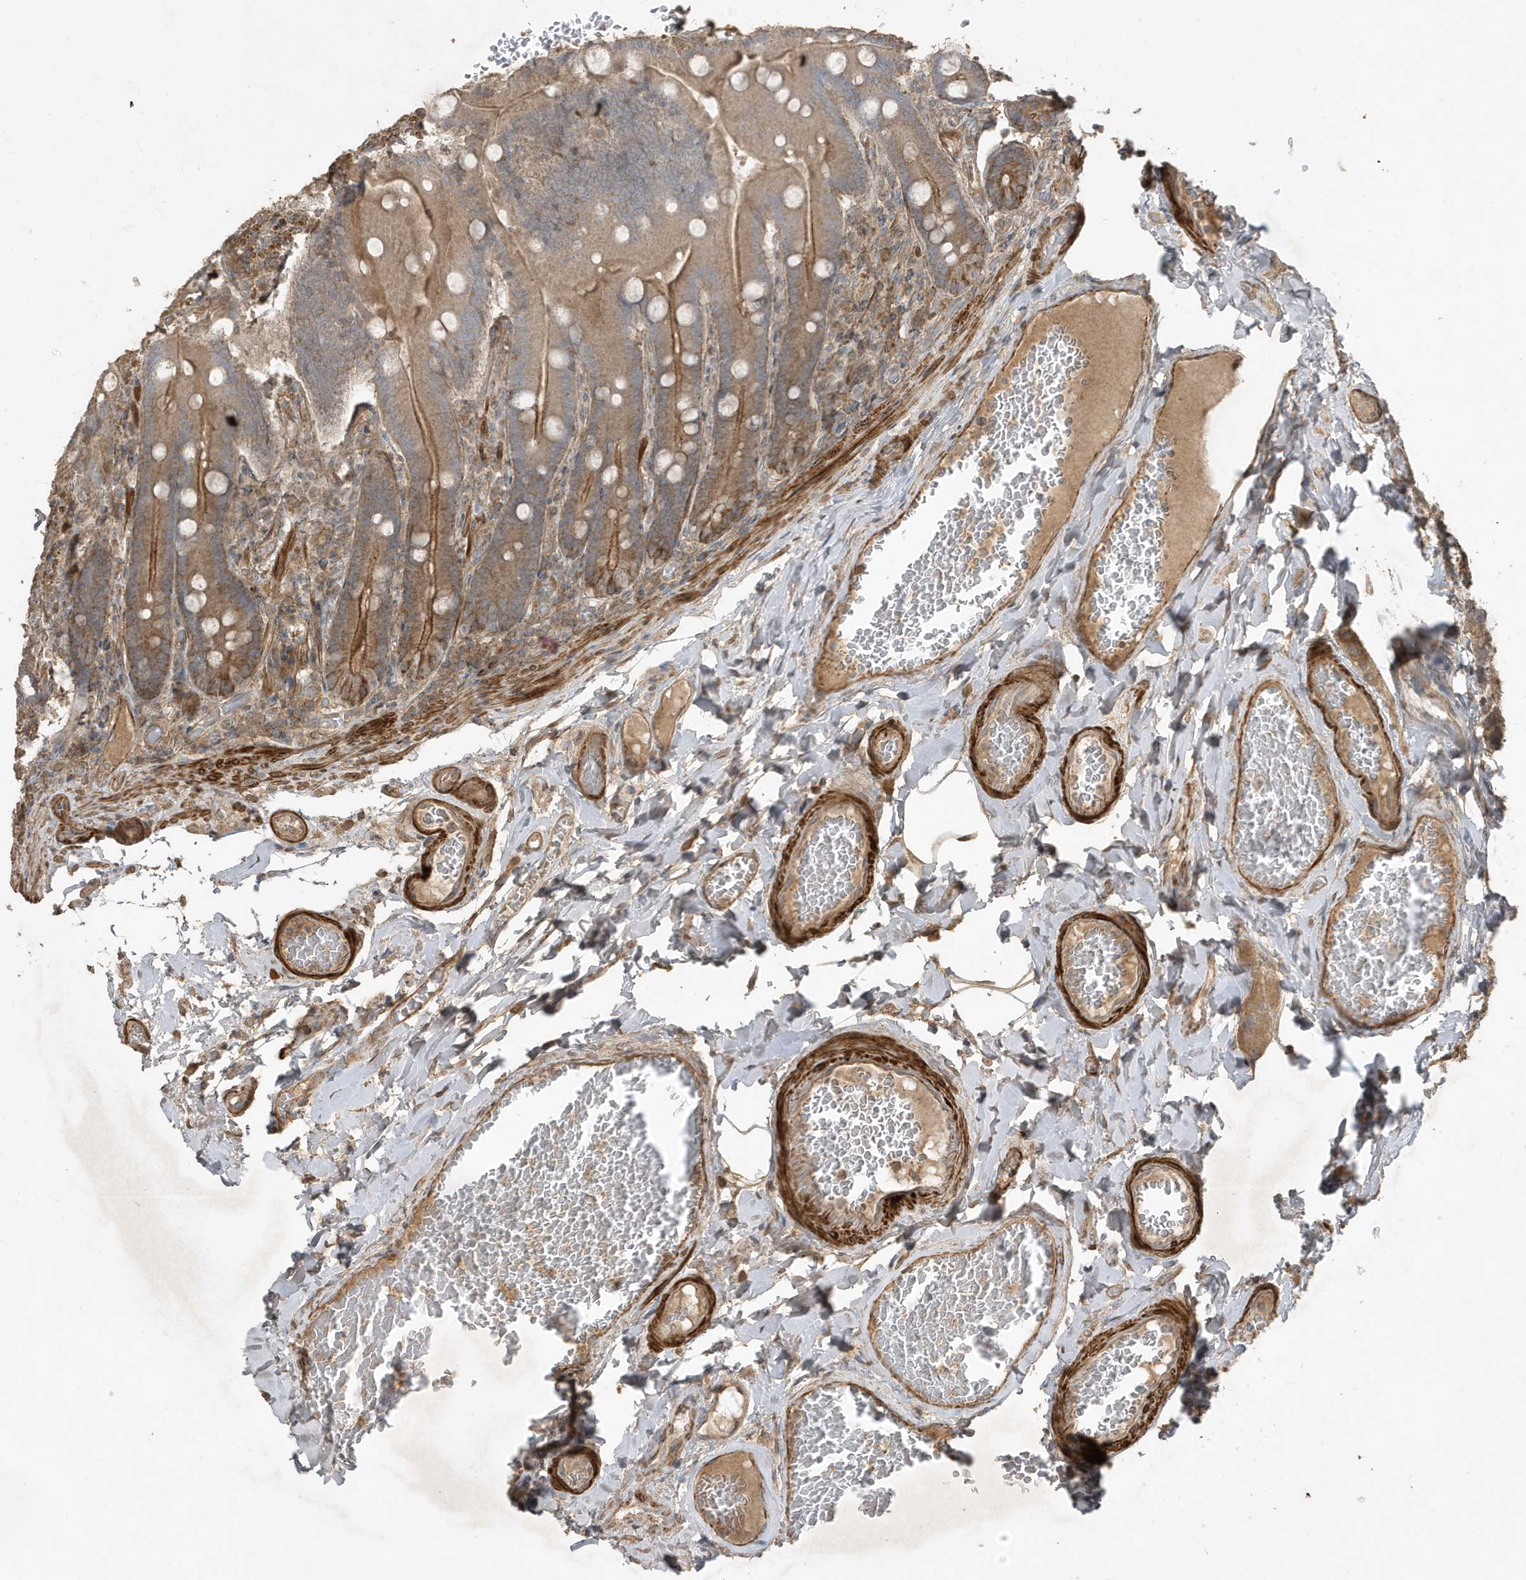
{"staining": {"intensity": "moderate", "quantity": ">75%", "location": "cytoplasmic/membranous"}, "tissue": "duodenum", "cell_type": "Glandular cells", "image_type": "normal", "snomed": [{"axis": "morphology", "description": "Normal tissue, NOS"}, {"axis": "topography", "description": "Duodenum"}], "caption": "The immunohistochemical stain highlights moderate cytoplasmic/membranous staining in glandular cells of normal duodenum. The staining is performed using DAB brown chromogen to label protein expression. The nuclei are counter-stained blue using hematoxylin.", "gene": "PRRT3", "patient": {"sex": "female", "age": 62}}